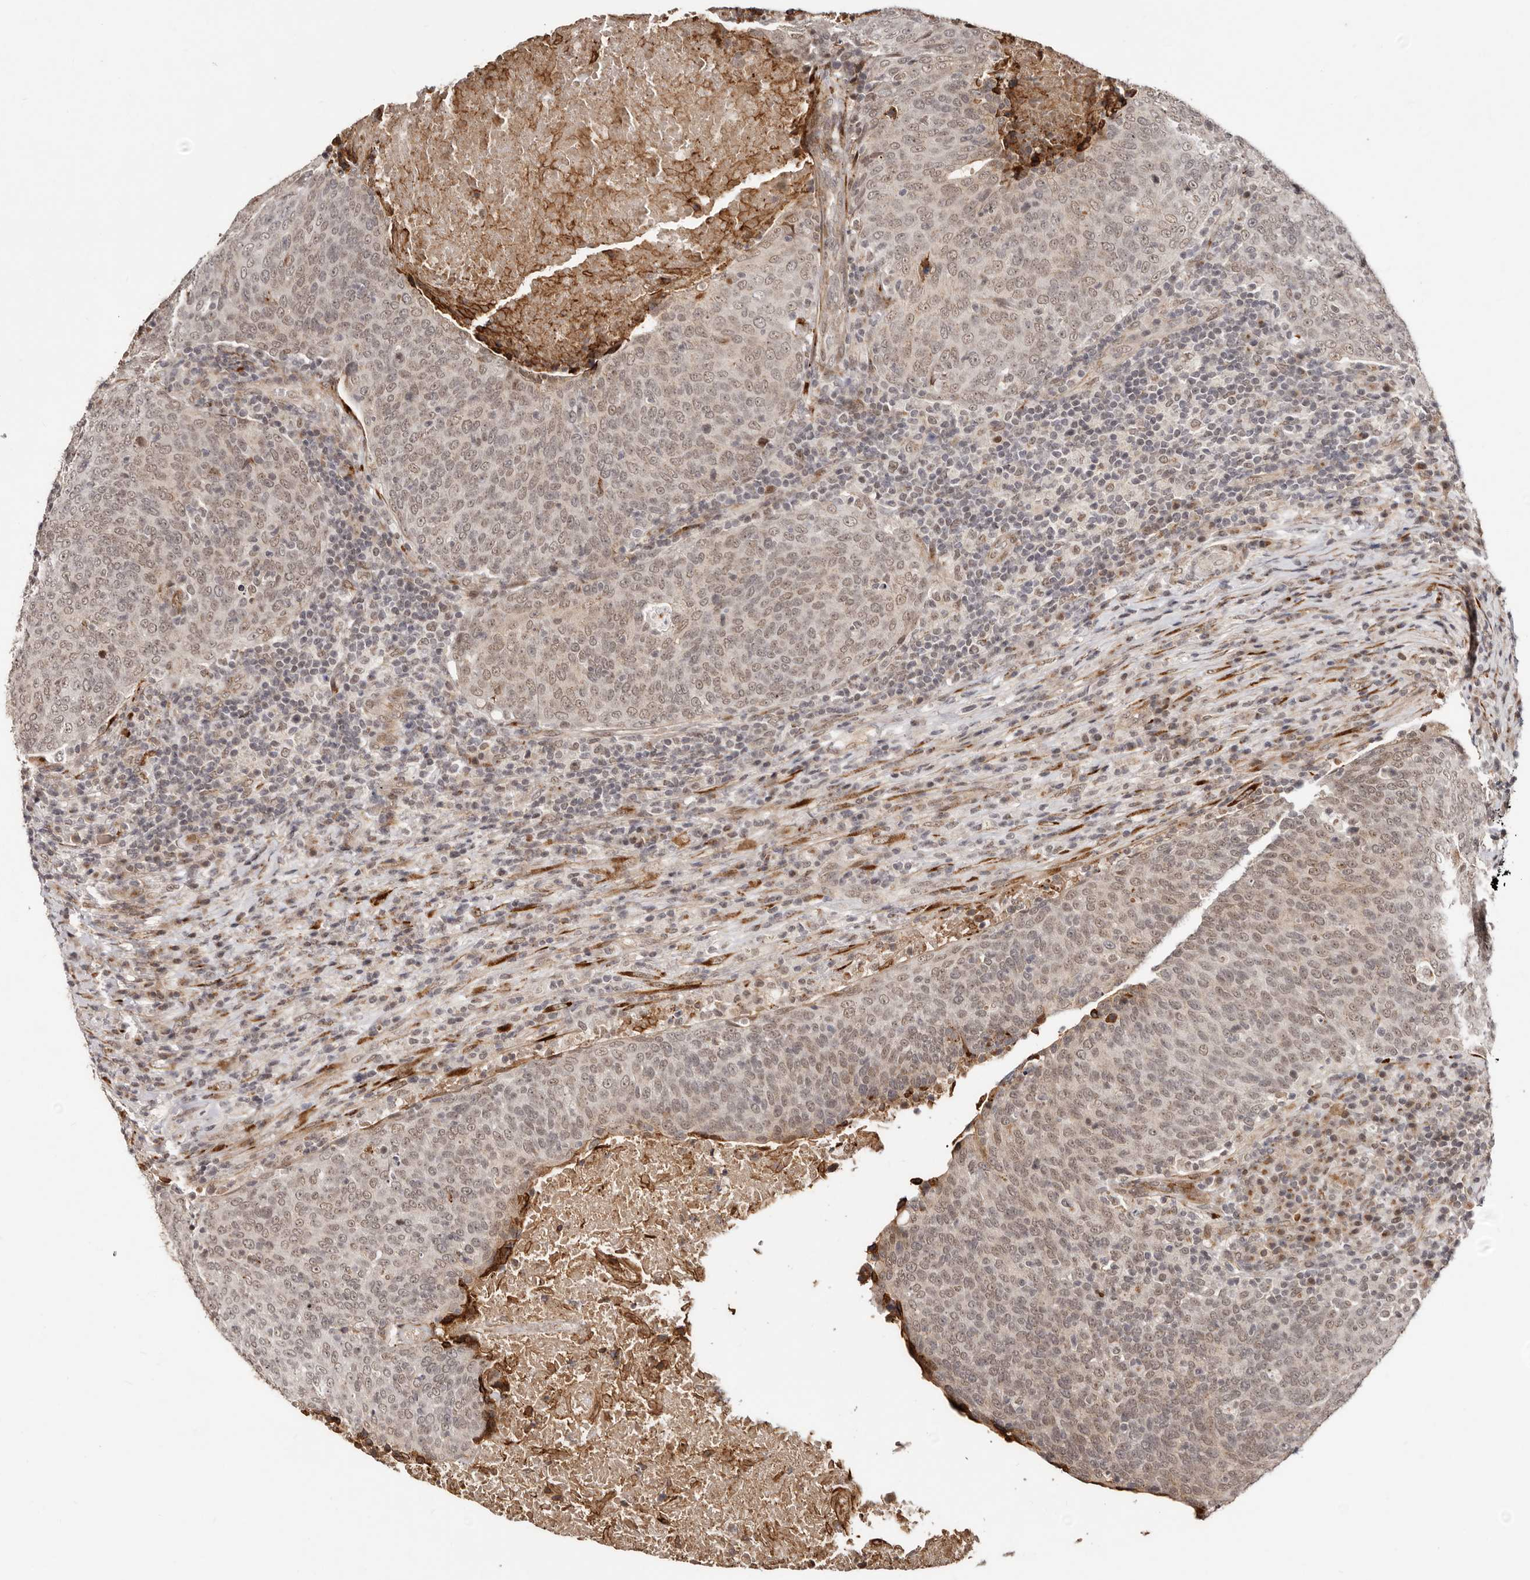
{"staining": {"intensity": "weak", "quantity": ">75%", "location": "nuclear"}, "tissue": "head and neck cancer", "cell_type": "Tumor cells", "image_type": "cancer", "snomed": [{"axis": "morphology", "description": "Squamous cell carcinoma, NOS"}, {"axis": "morphology", "description": "Squamous cell carcinoma, metastatic, NOS"}, {"axis": "topography", "description": "Lymph node"}, {"axis": "topography", "description": "Head-Neck"}], "caption": "Human head and neck metastatic squamous cell carcinoma stained for a protein (brown) reveals weak nuclear positive expression in about >75% of tumor cells.", "gene": "SRCAP", "patient": {"sex": "male", "age": 62}}